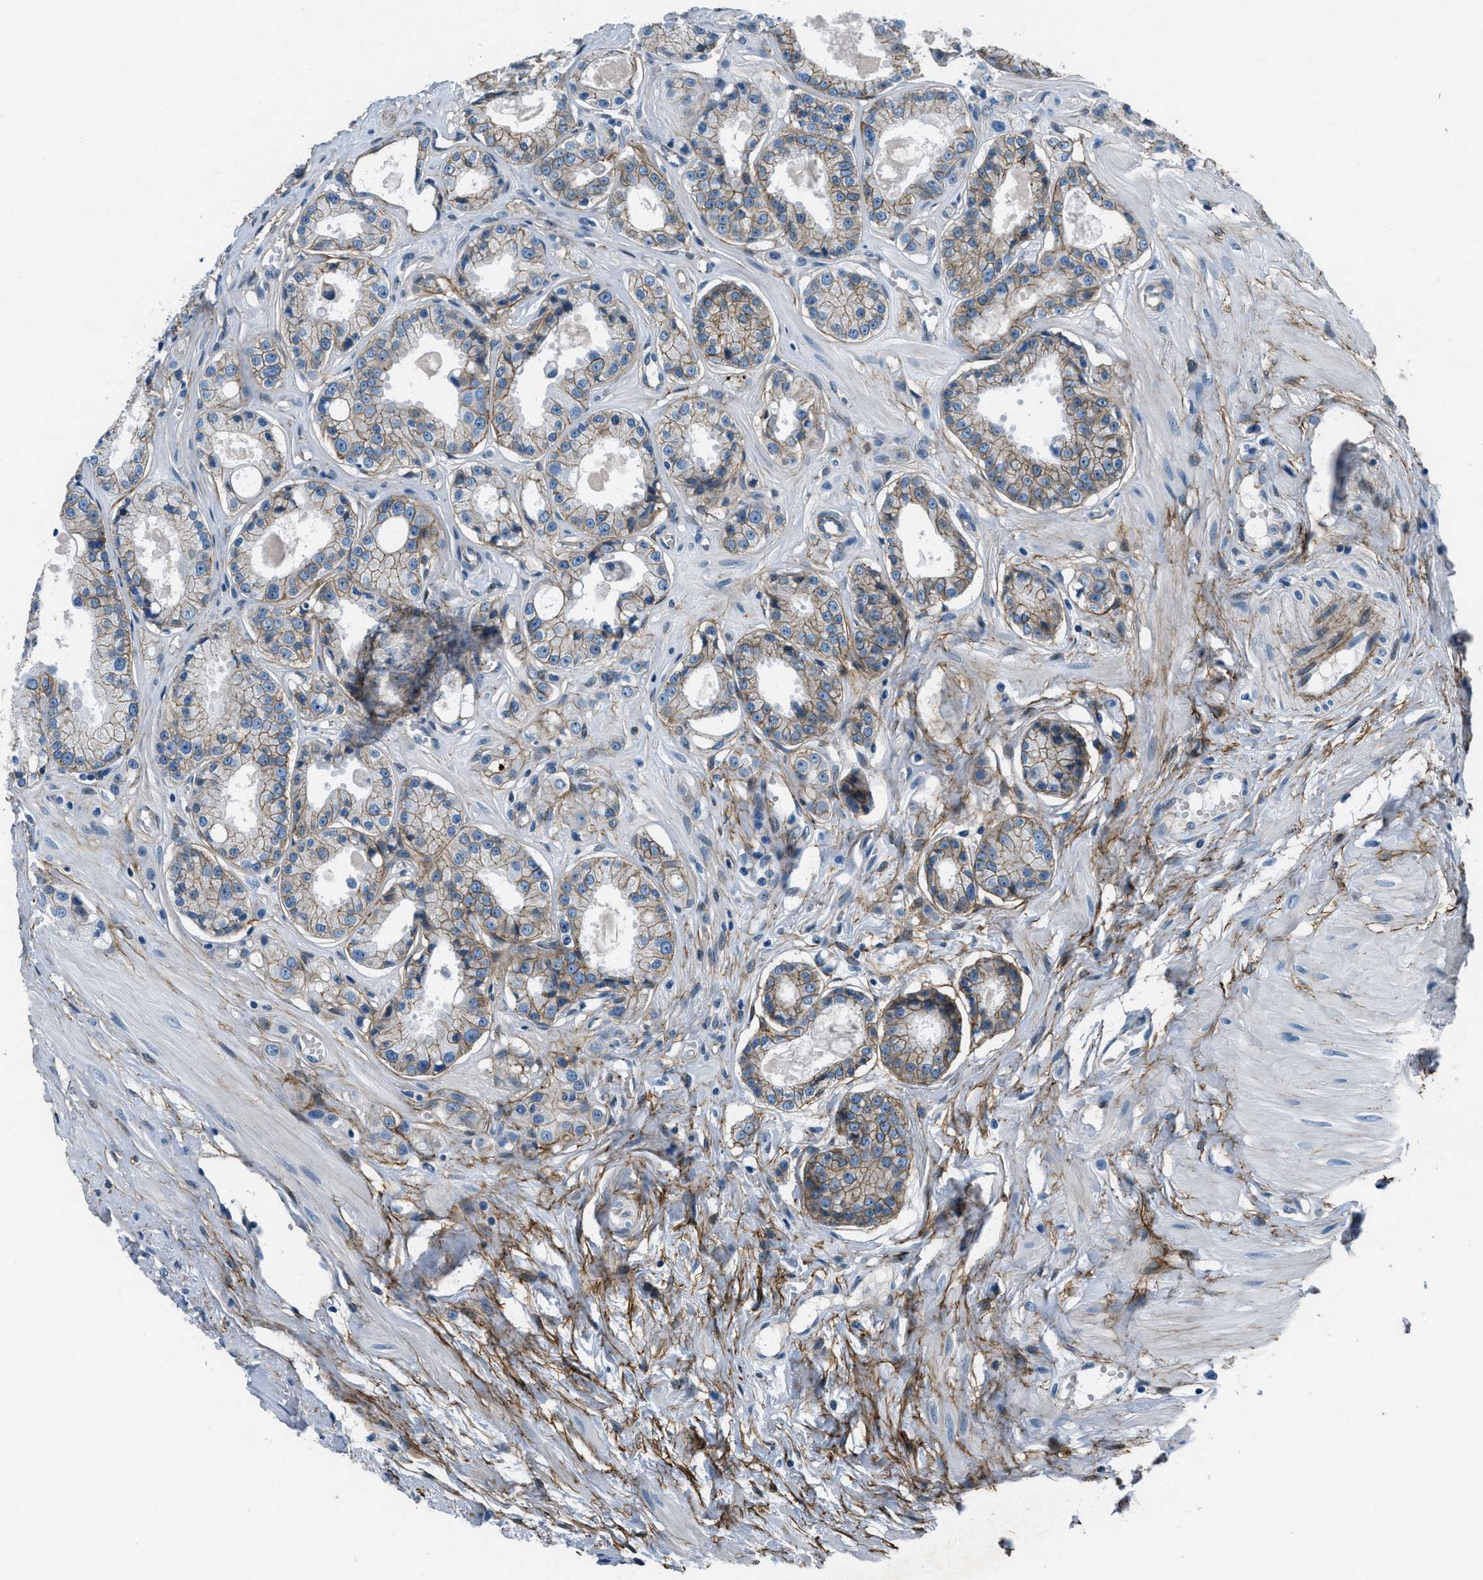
{"staining": {"intensity": "moderate", "quantity": "25%-75%", "location": "cytoplasmic/membranous"}, "tissue": "prostate cancer", "cell_type": "Tumor cells", "image_type": "cancer", "snomed": [{"axis": "morphology", "description": "Adenocarcinoma, Low grade"}, {"axis": "topography", "description": "Prostate"}], "caption": "About 25%-75% of tumor cells in prostate adenocarcinoma (low-grade) exhibit moderate cytoplasmic/membranous protein expression as visualized by brown immunohistochemical staining.", "gene": "FBN1", "patient": {"sex": "male", "age": 57}}